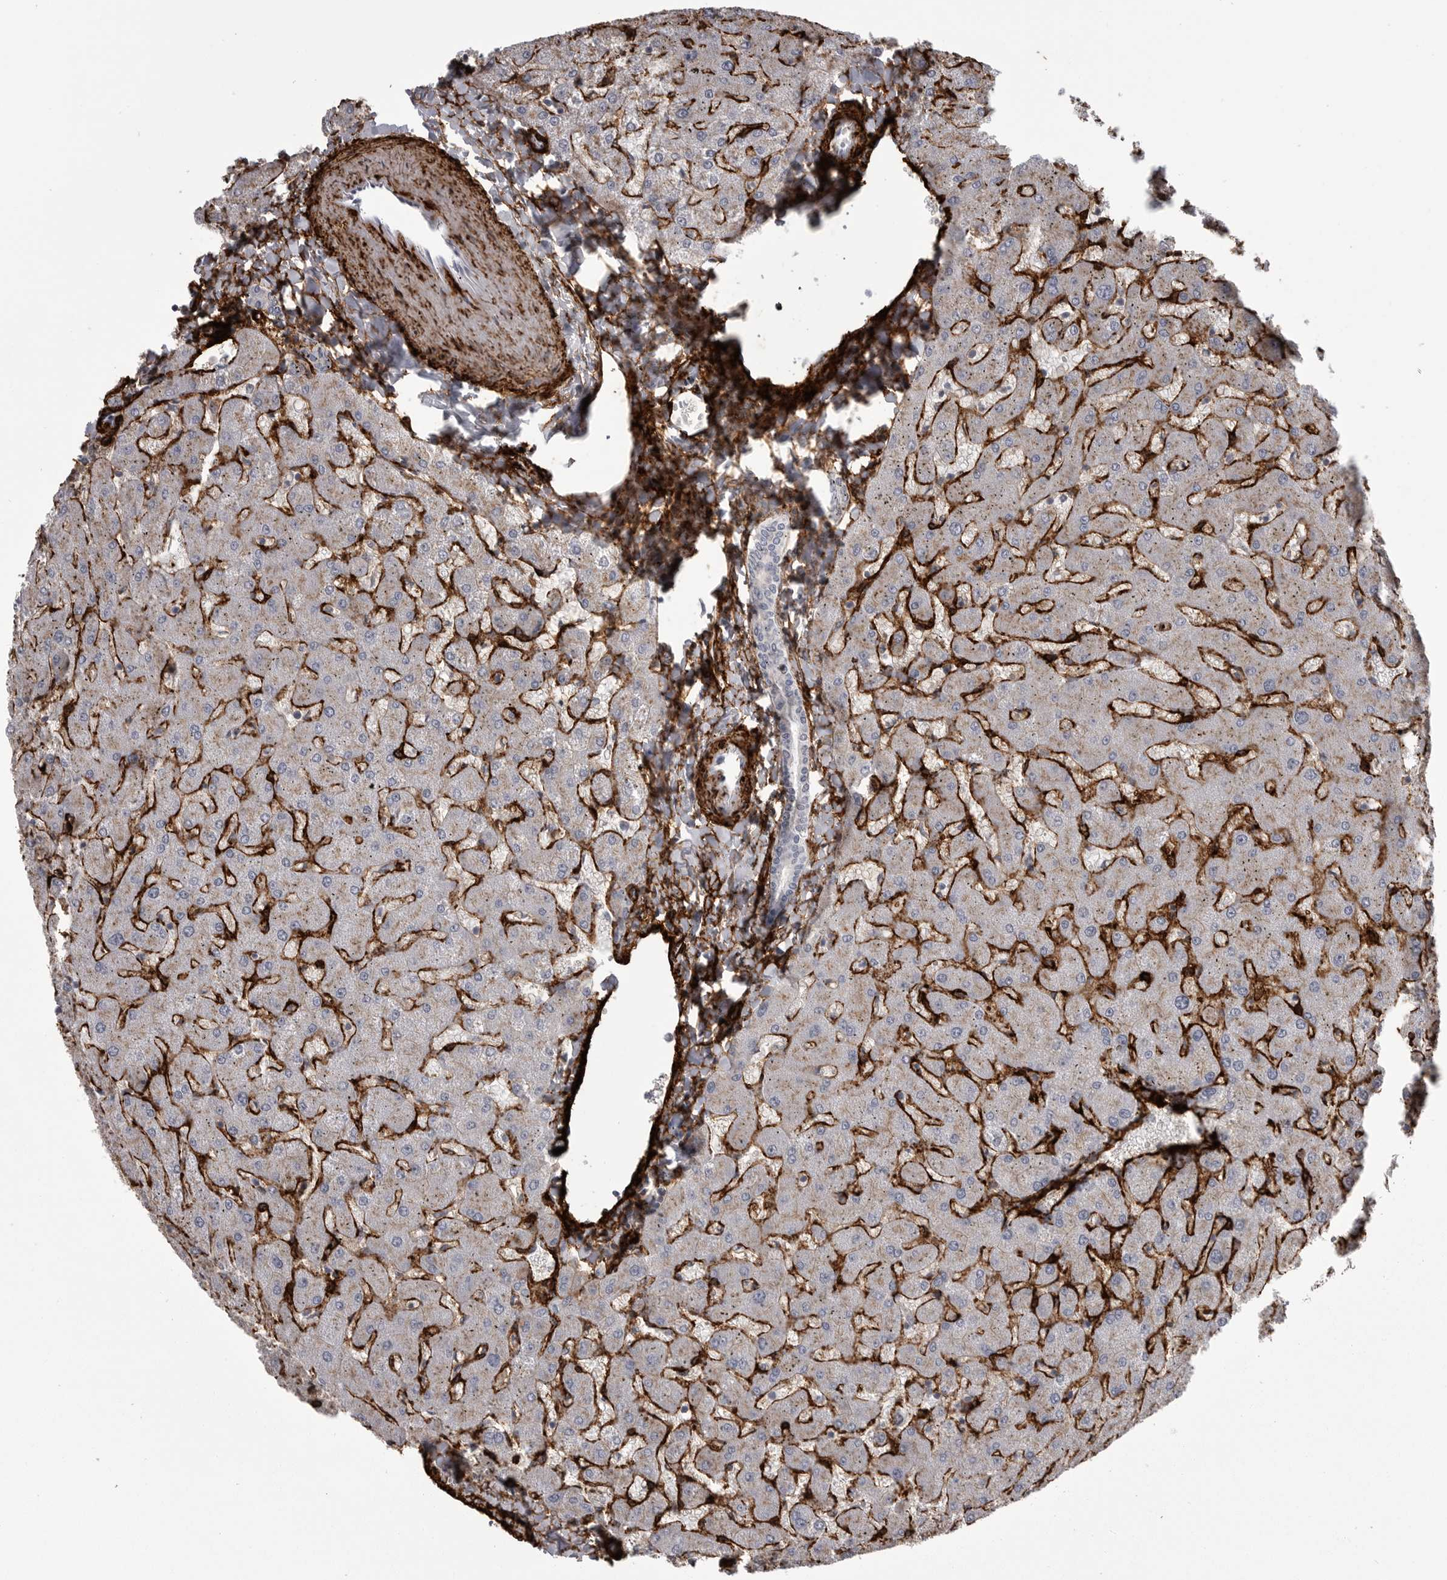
{"staining": {"intensity": "negative", "quantity": "none", "location": "none"}, "tissue": "liver", "cell_type": "Cholangiocytes", "image_type": "normal", "snomed": [{"axis": "morphology", "description": "Normal tissue, NOS"}, {"axis": "topography", "description": "Liver"}], "caption": "DAB immunohistochemical staining of benign human liver shows no significant staining in cholangiocytes. Nuclei are stained in blue.", "gene": "AOC3", "patient": {"sex": "female", "age": 63}}